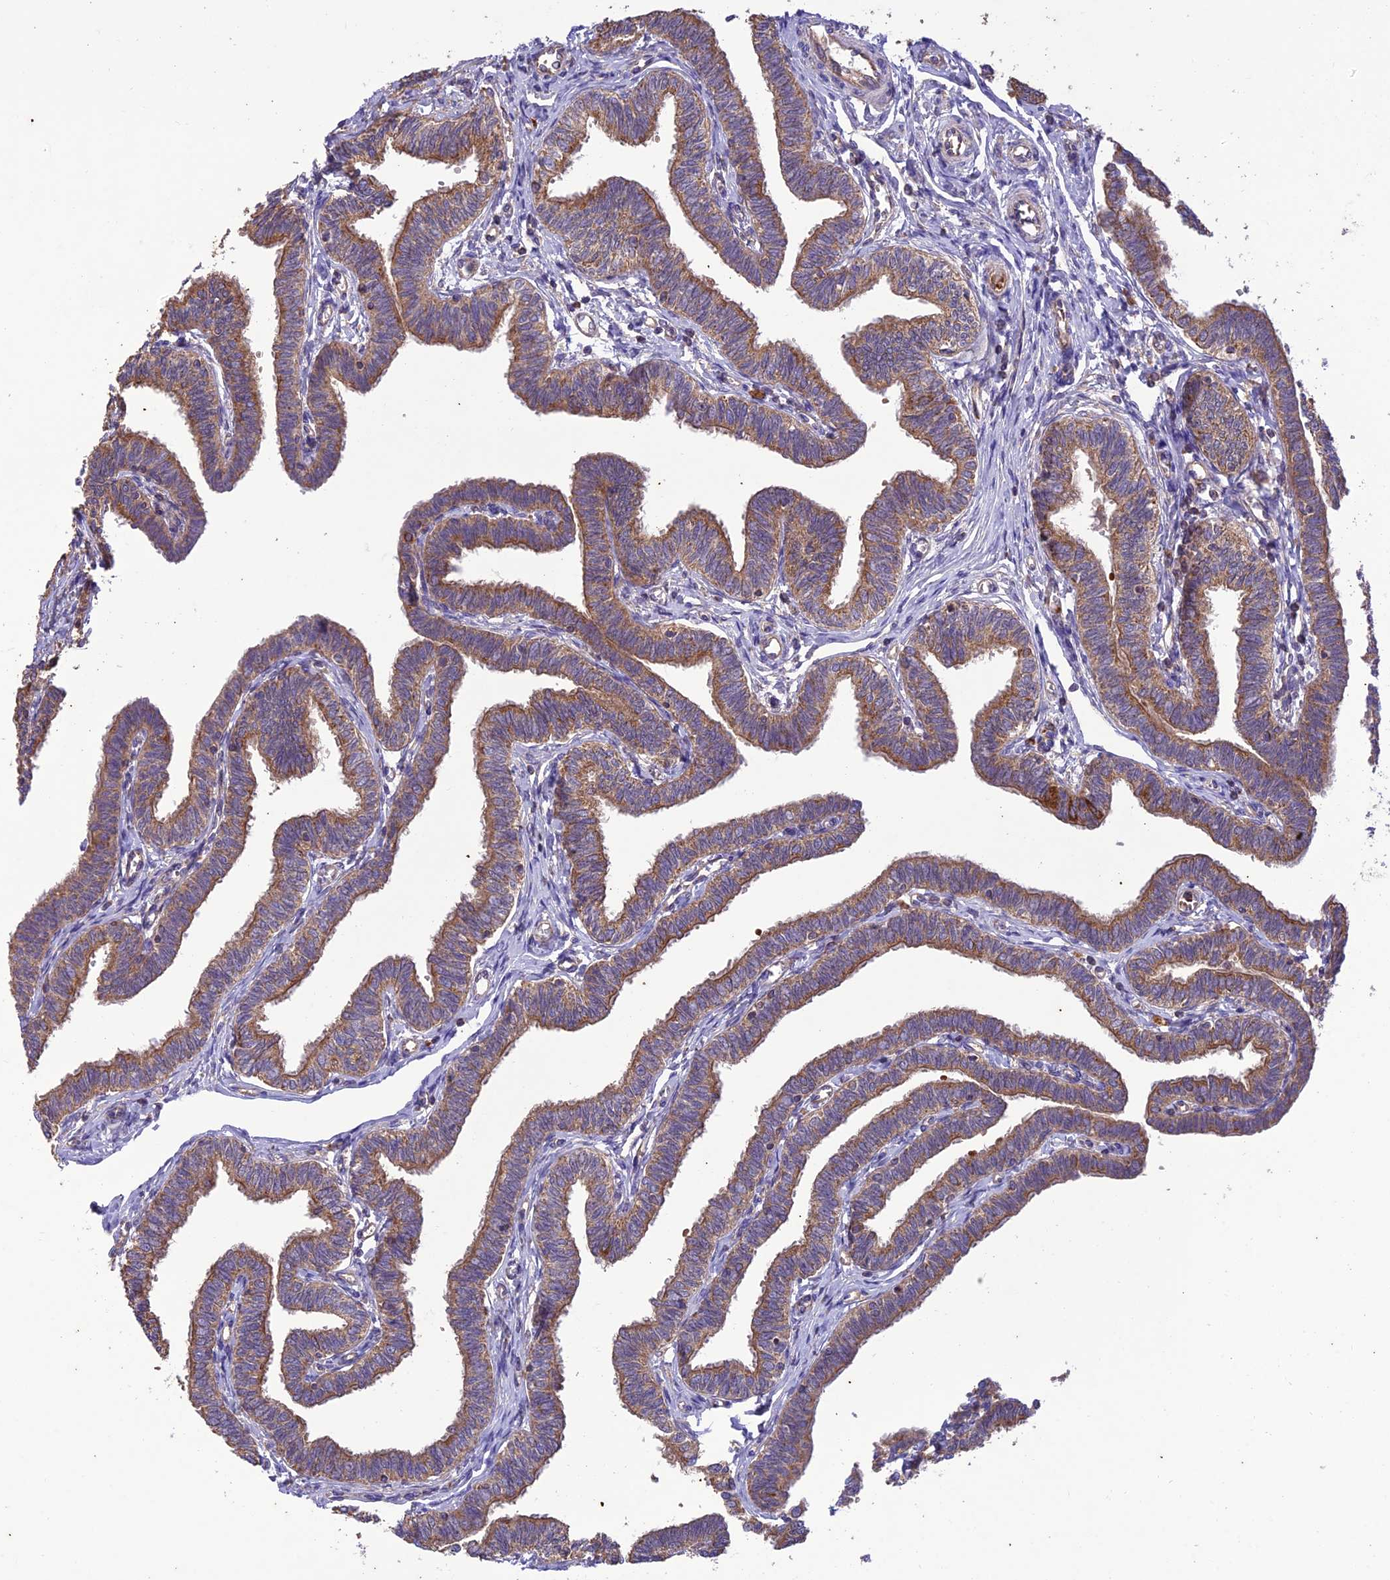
{"staining": {"intensity": "moderate", "quantity": "25%-75%", "location": "cytoplasmic/membranous"}, "tissue": "fallopian tube", "cell_type": "Glandular cells", "image_type": "normal", "snomed": [{"axis": "morphology", "description": "Normal tissue, NOS"}, {"axis": "topography", "description": "Fallopian tube"}, {"axis": "topography", "description": "Ovary"}], "caption": "A brown stain shows moderate cytoplasmic/membranous positivity of a protein in glandular cells of benign fallopian tube.", "gene": "NDUFAF1", "patient": {"sex": "female", "age": 23}}